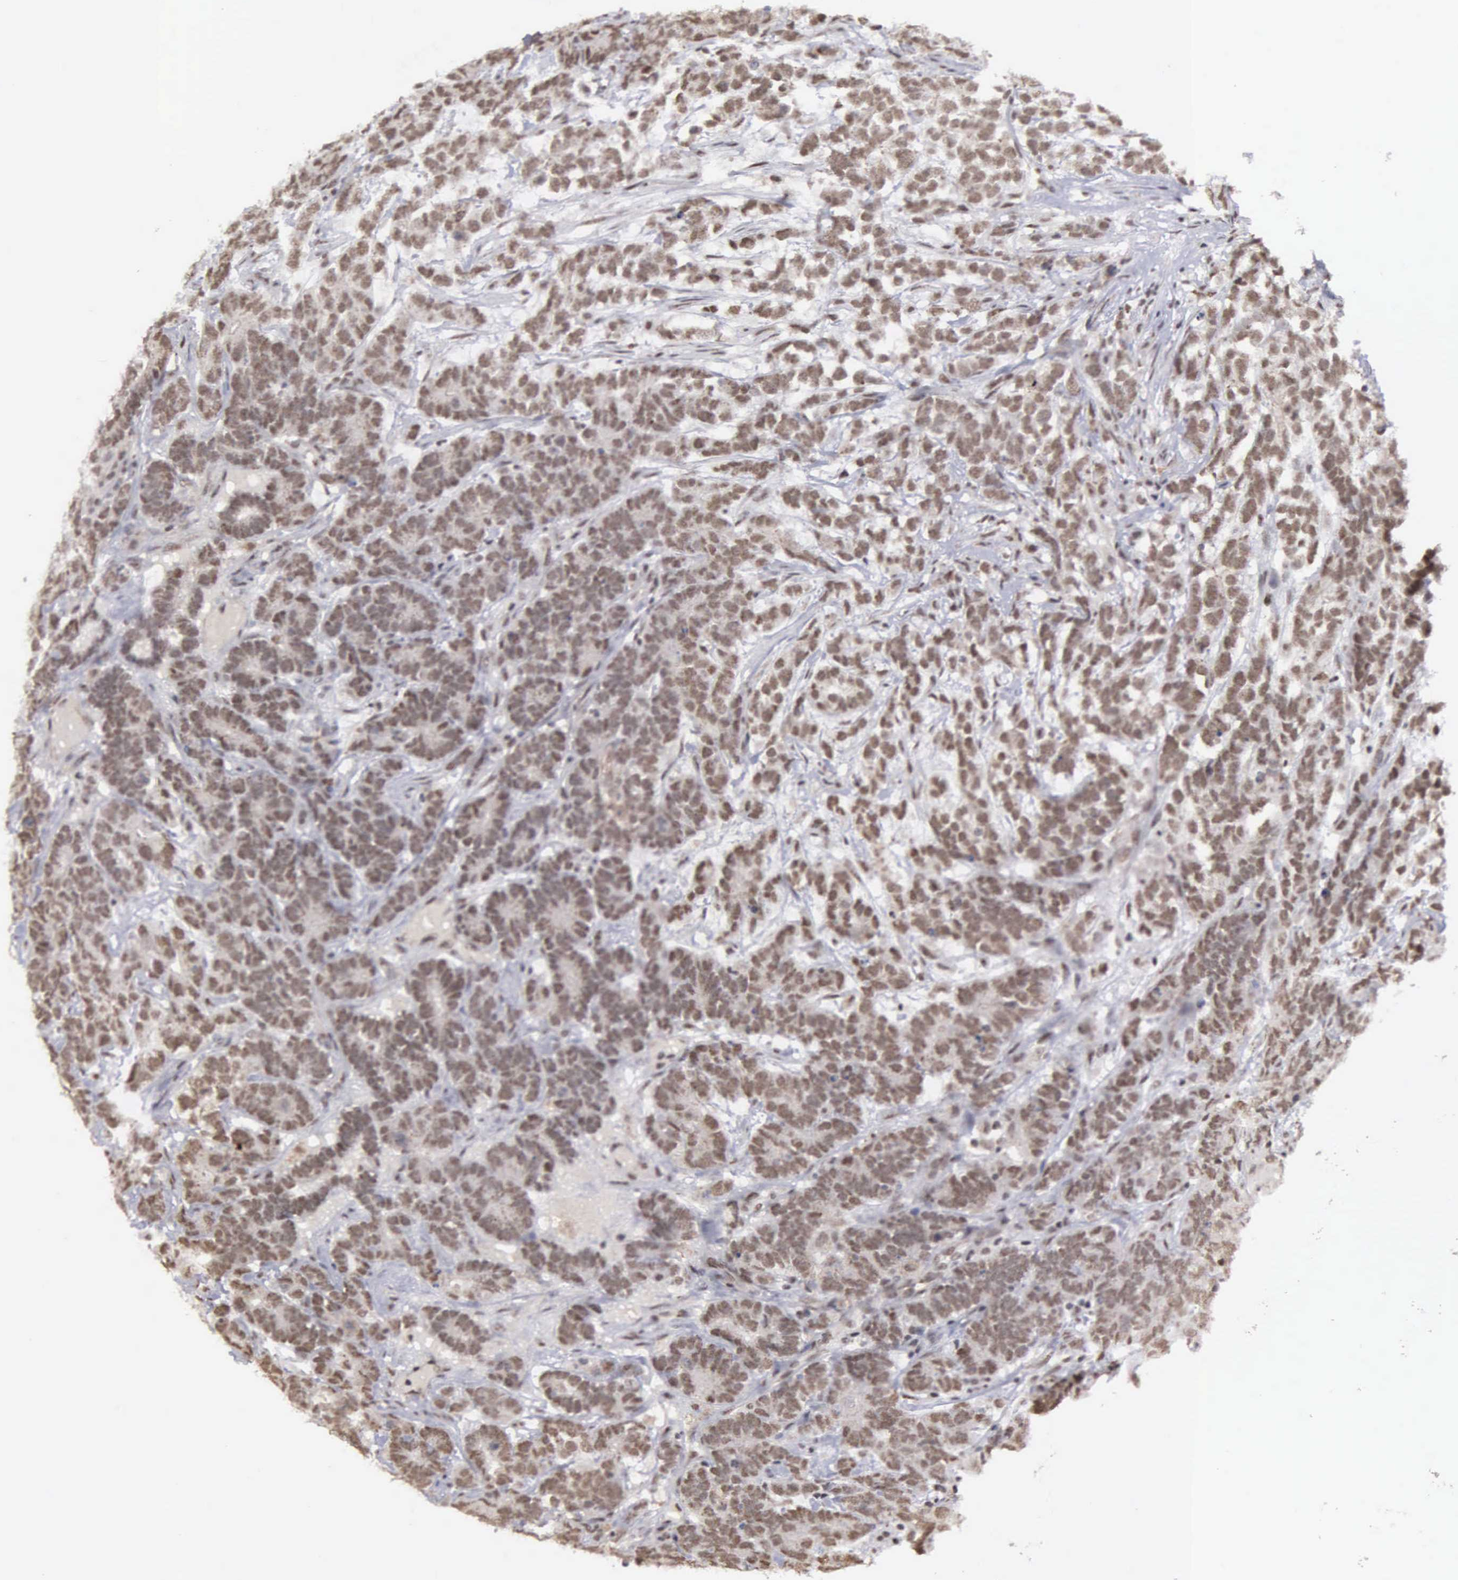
{"staining": {"intensity": "moderate", "quantity": ">75%", "location": "cytoplasmic/membranous,nuclear"}, "tissue": "testis cancer", "cell_type": "Tumor cells", "image_type": "cancer", "snomed": [{"axis": "morphology", "description": "Carcinoma, Embryonal, NOS"}, {"axis": "topography", "description": "Testis"}], "caption": "The image exhibits immunohistochemical staining of testis cancer (embryonal carcinoma). There is moderate cytoplasmic/membranous and nuclear expression is present in about >75% of tumor cells.", "gene": "GTF2A1", "patient": {"sex": "male", "age": 26}}